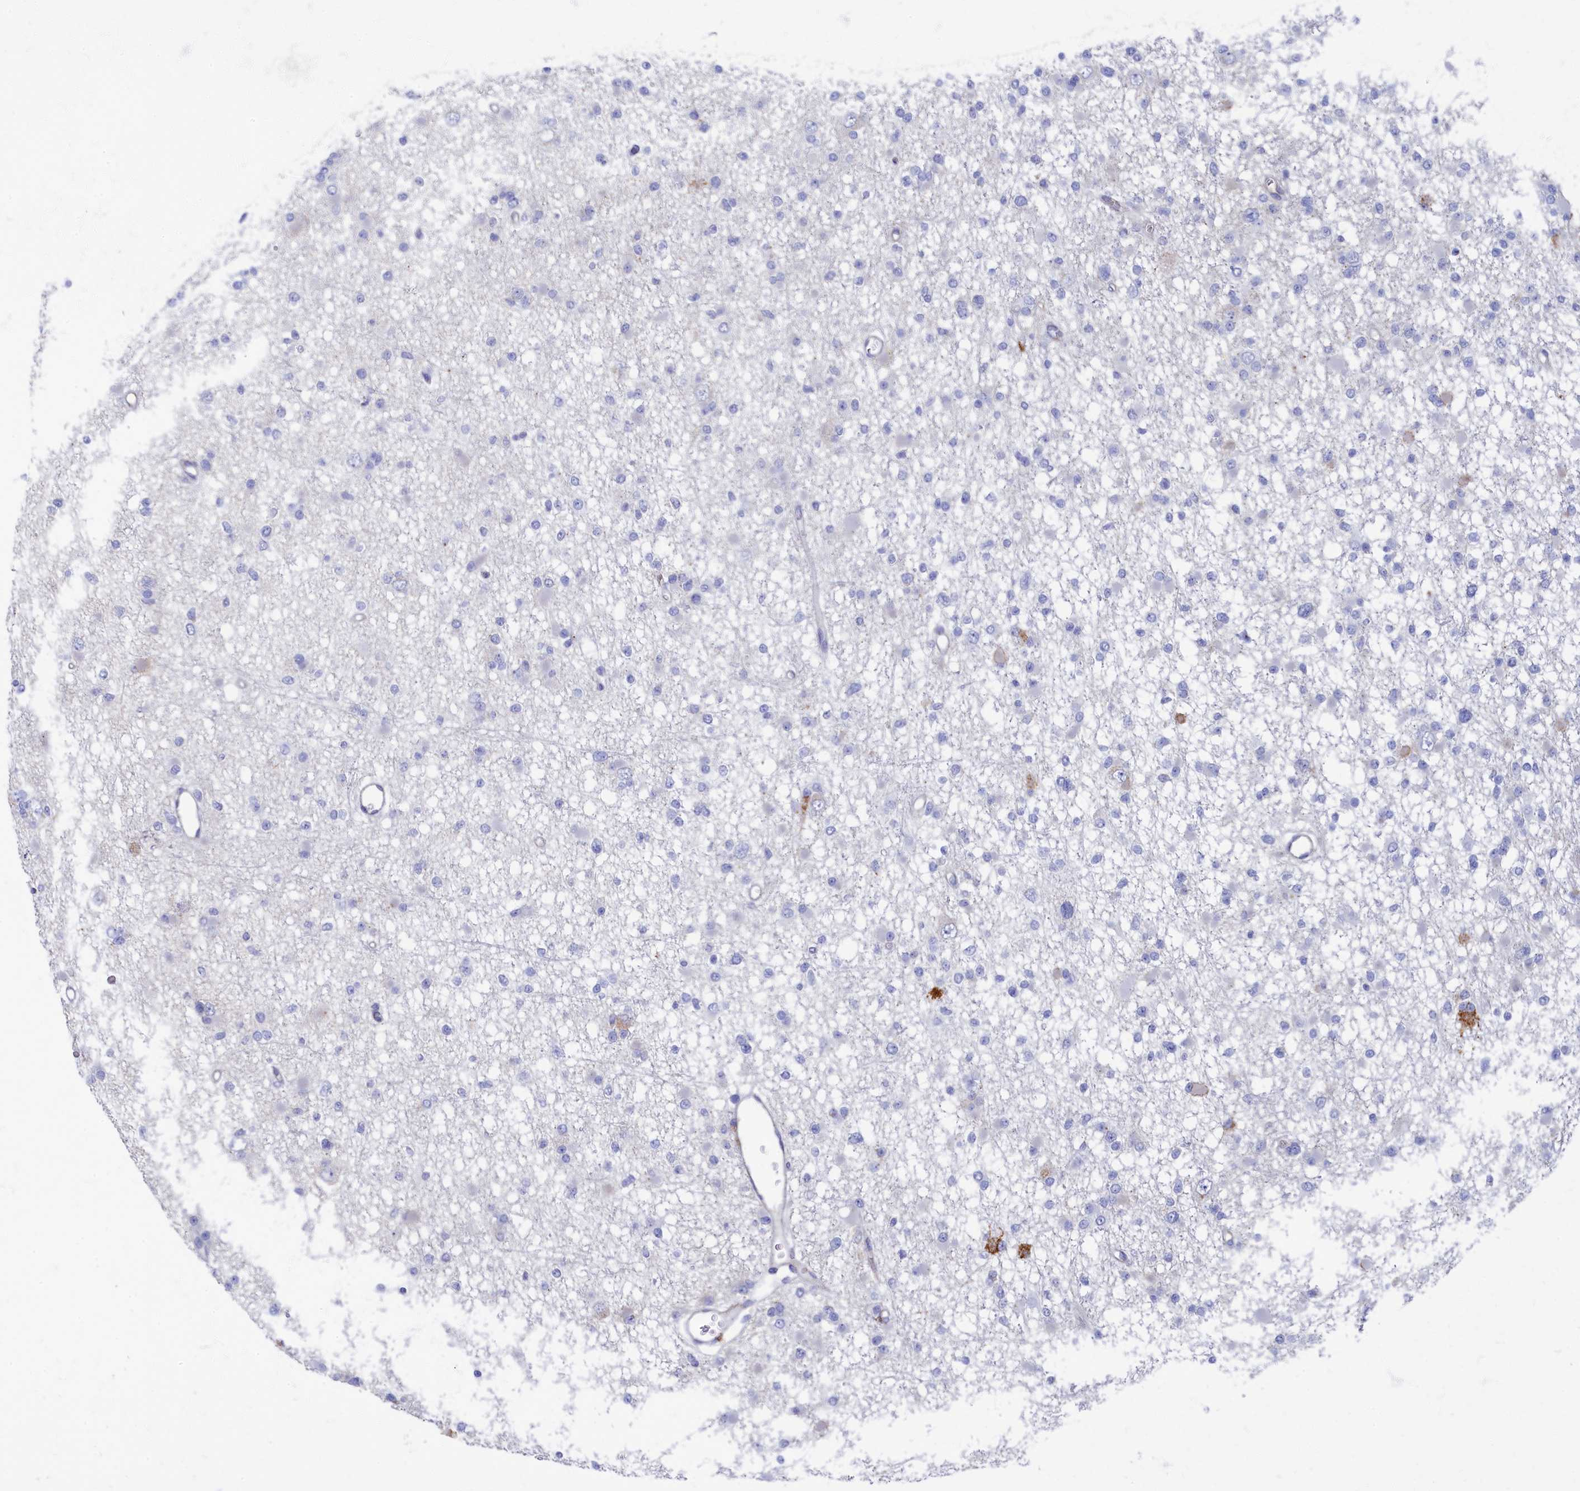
{"staining": {"intensity": "negative", "quantity": "none", "location": "none"}, "tissue": "glioma", "cell_type": "Tumor cells", "image_type": "cancer", "snomed": [{"axis": "morphology", "description": "Glioma, malignant, Low grade"}, {"axis": "topography", "description": "Brain"}], "caption": "The image shows no staining of tumor cells in malignant glioma (low-grade). Brightfield microscopy of immunohistochemistry stained with DAB (3,3'-diaminobenzidine) (brown) and hematoxylin (blue), captured at high magnification.", "gene": "OCIAD2", "patient": {"sex": "female", "age": 22}}